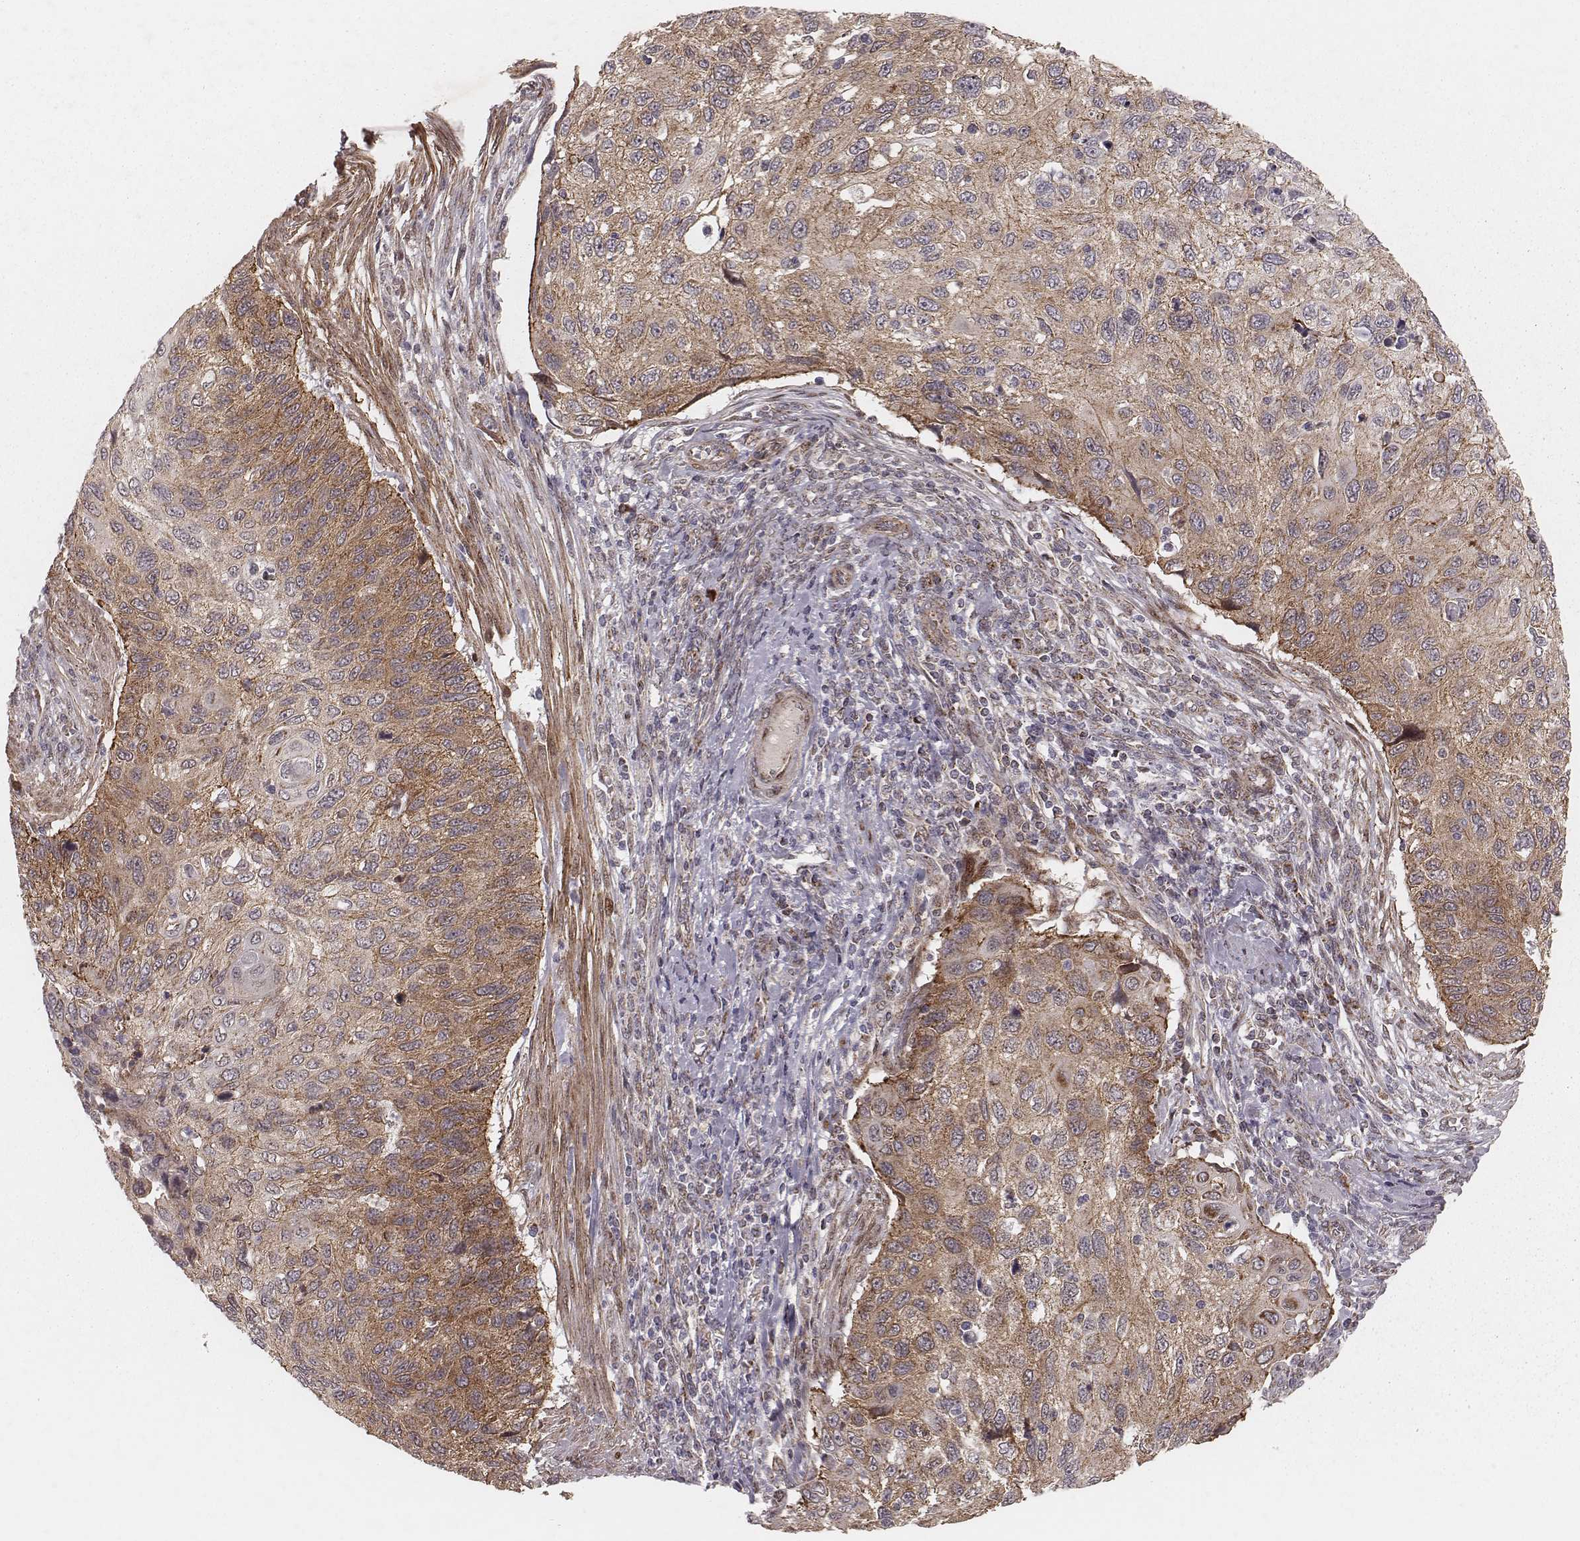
{"staining": {"intensity": "moderate", "quantity": ">75%", "location": "cytoplasmic/membranous"}, "tissue": "cervical cancer", "cell_type": "Tumor cells", "image_type": "cancer", "snomed": [{"axis": "morphology", "description": "Squamous cell carcinoma, NOS"}, {"axis": "topography", "description": "Cervix"}], "caption": "Tumor cells demonstrate medium levels of moderate cytoplasmic/membranous expression in approximately >75% of cells in human squamous cell carcinoma (cervical). (IHC, brightfield microscopy, high magnification).", "gene": "NDUFA7", "patient": {"sex": "female", "age": 70}}